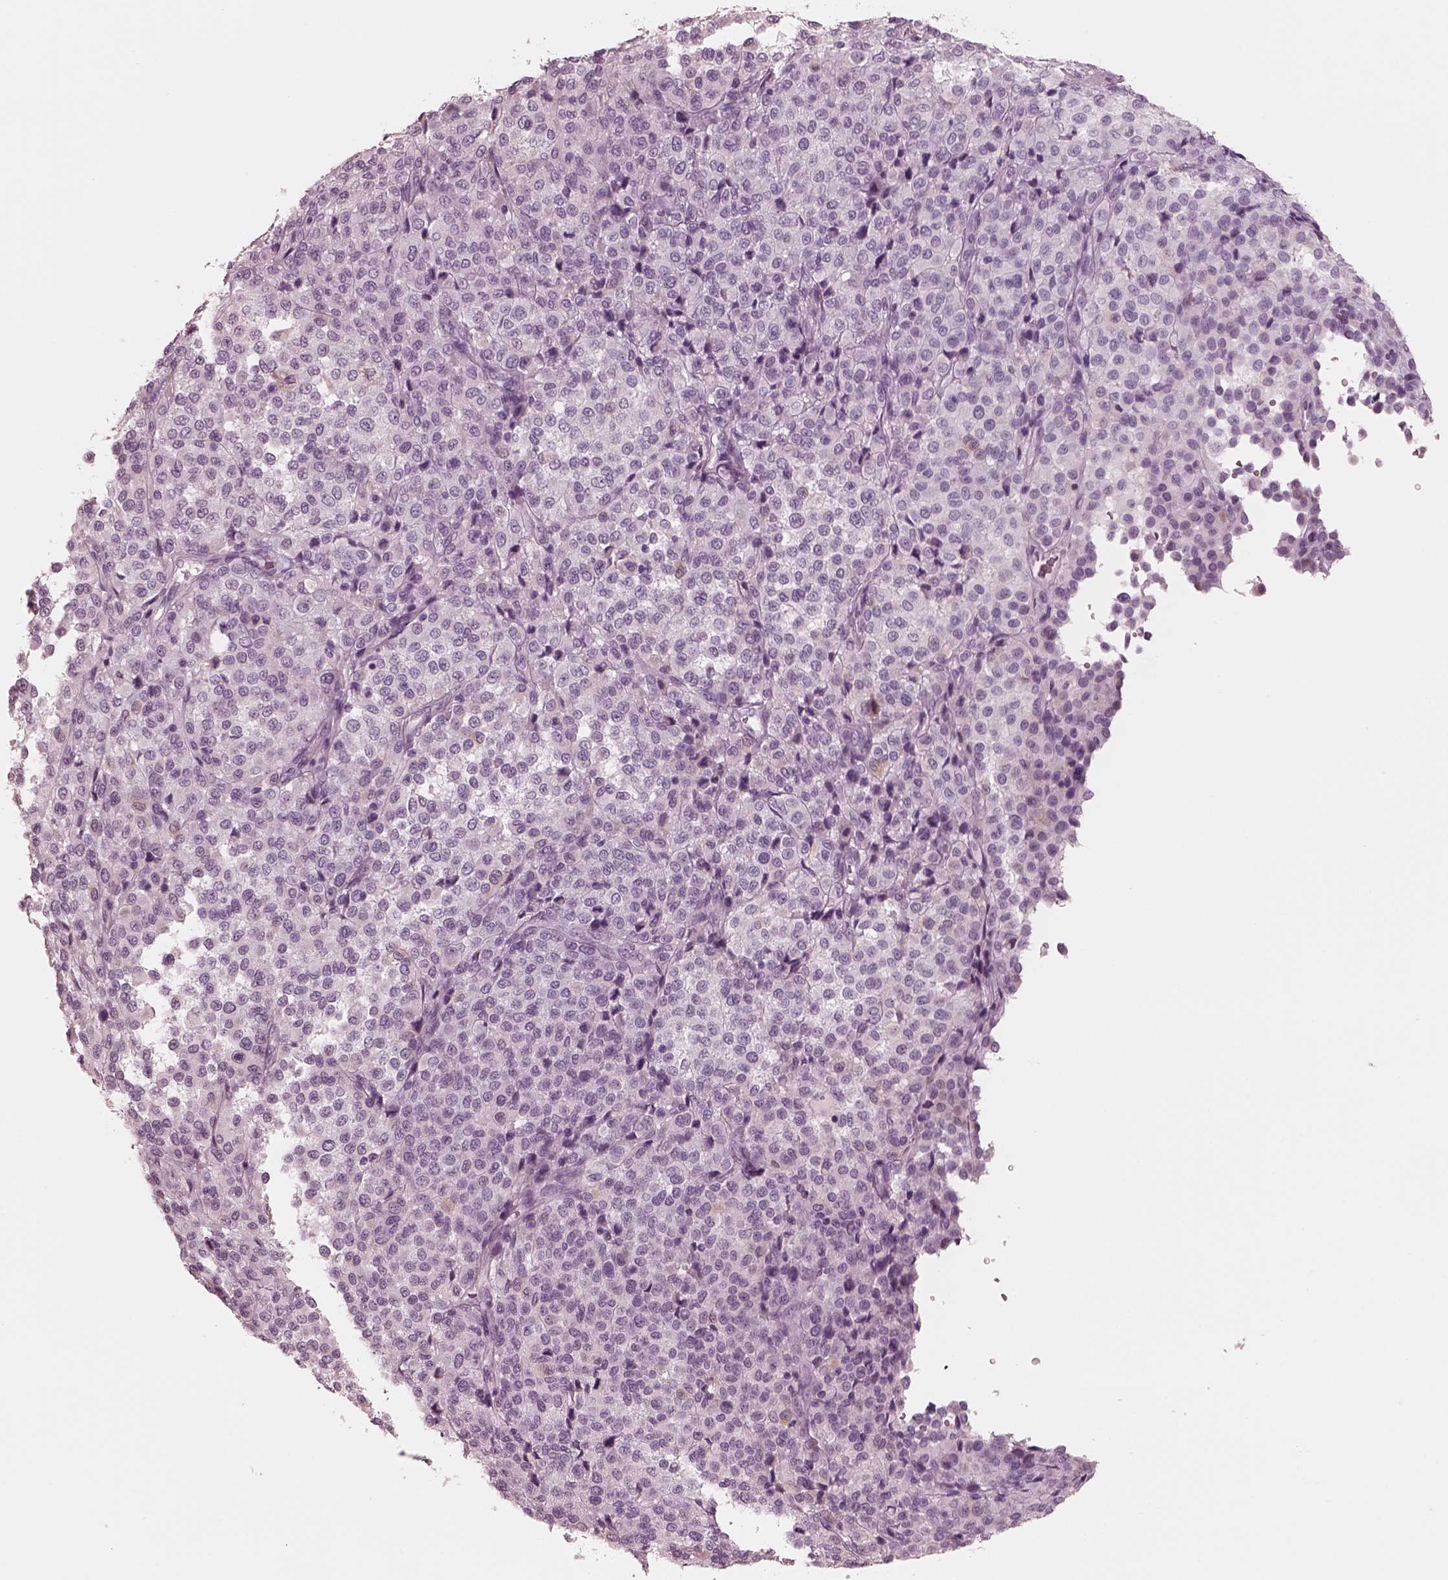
{"staining": {"intensity": "negative", "quantity": "none", "location": "none"}, "tissue": "melanoma", "cell_type": "Tumor cells", "image_type": "cancer", "snomed": [{"axis": "morphology", "description": "Malignant melanoma, Metastatic site"}, {"axis": "topography", "description": "Pancreas"}], "caption": "DAB immunohistochemical staining of melanoma displays no significant staining in tumor cells. (IHC, brightfield microscopy, high magnification).", "gene": "PON3", "patient": {"sex": "female", "age": 30}}